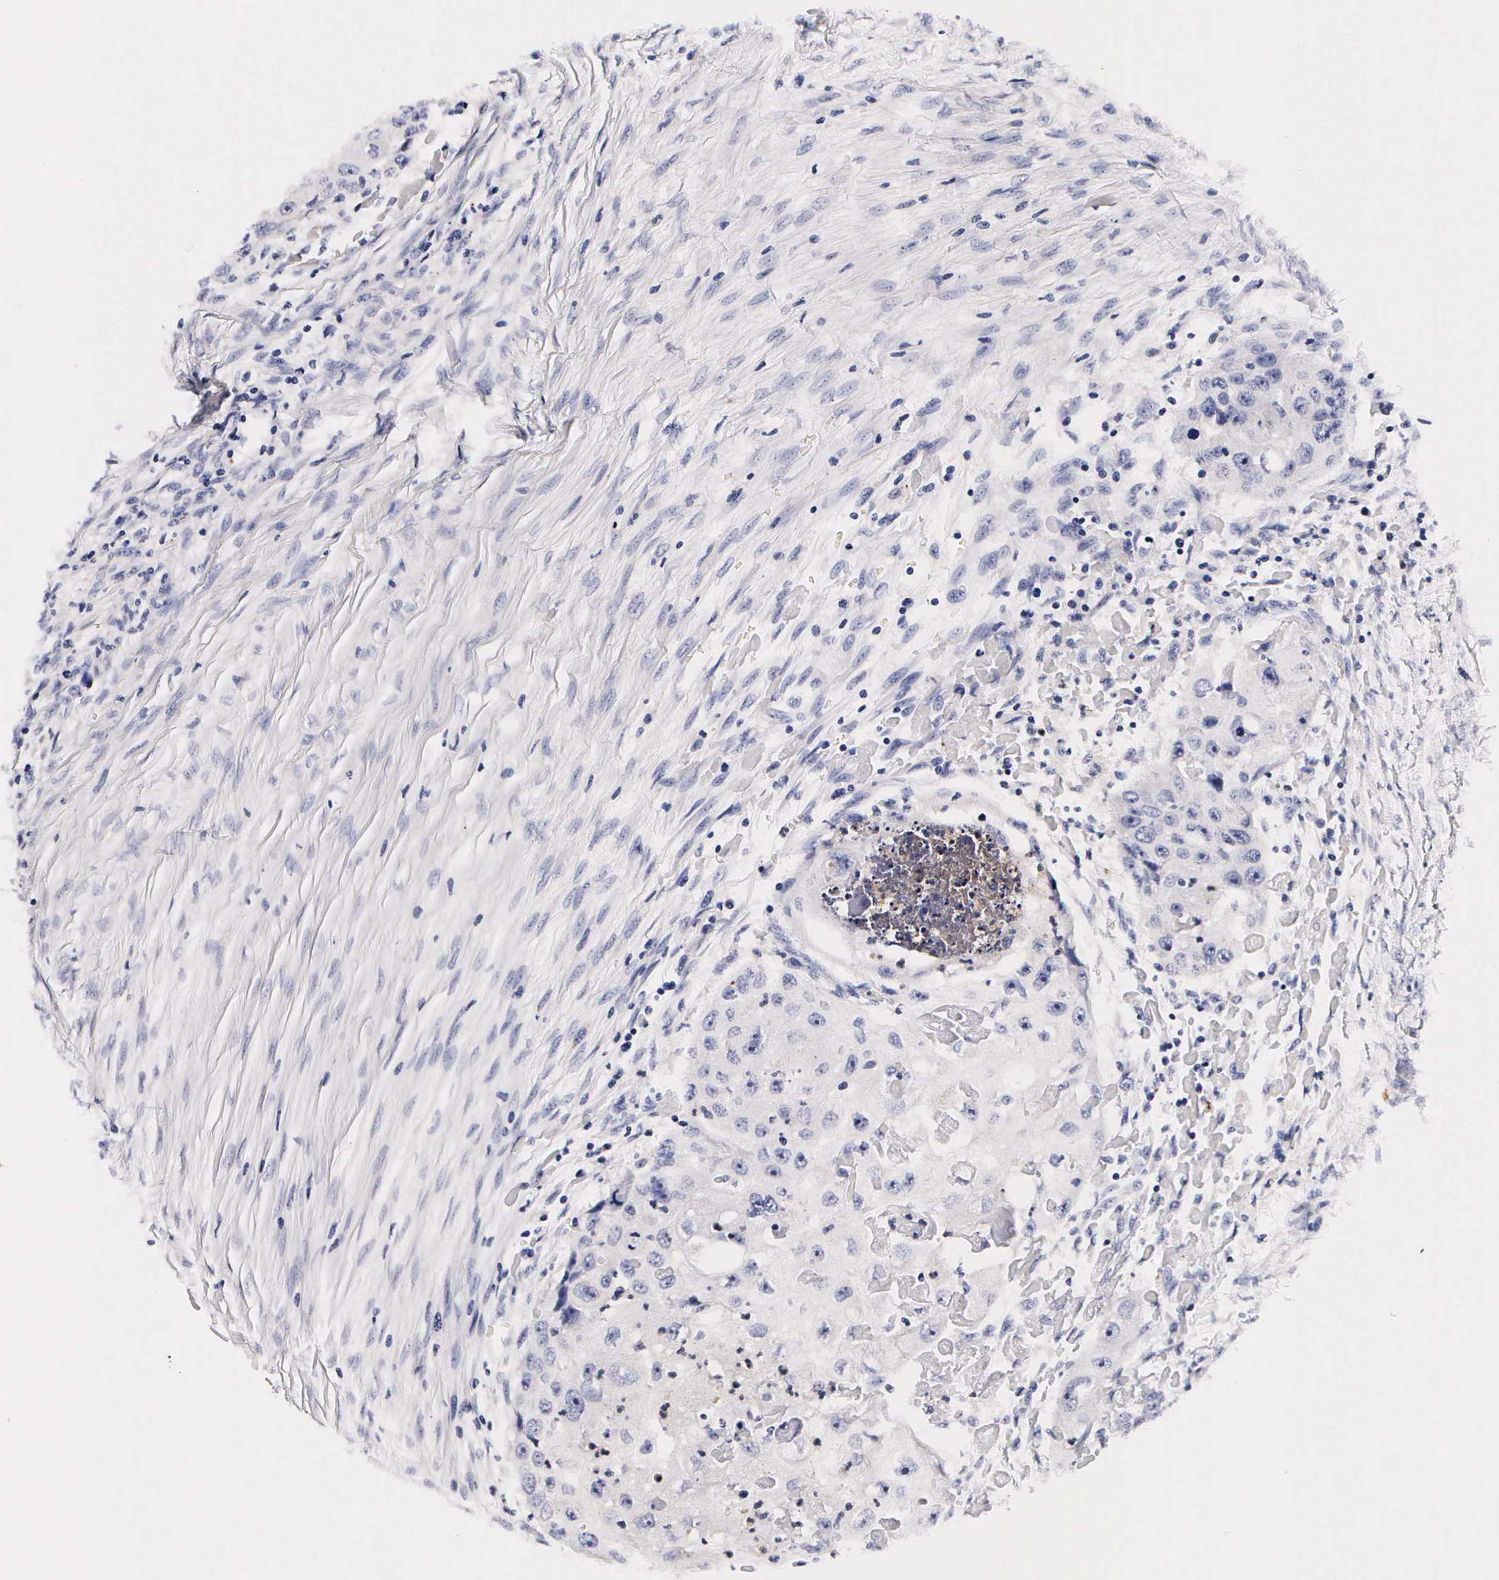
{"staining": {"intensity": "negative", "quantity": "none", "location": "none"}, "tissue": "head and neck cancer", "cell_type": "Tumor cells", "image_type": "cancer", "snomed": [{"axis": "morphology", "description": "Squamous cell carcinoma, NOS"}, {"axis": "topography", "description": "Head-Neck"}], "caption": "Head and neck cancer was stained to show a protein in brown. There is no significant staining in tumor cells.", "gene": "RNASE6", "patient": {"sex": "male", "age": 64}}